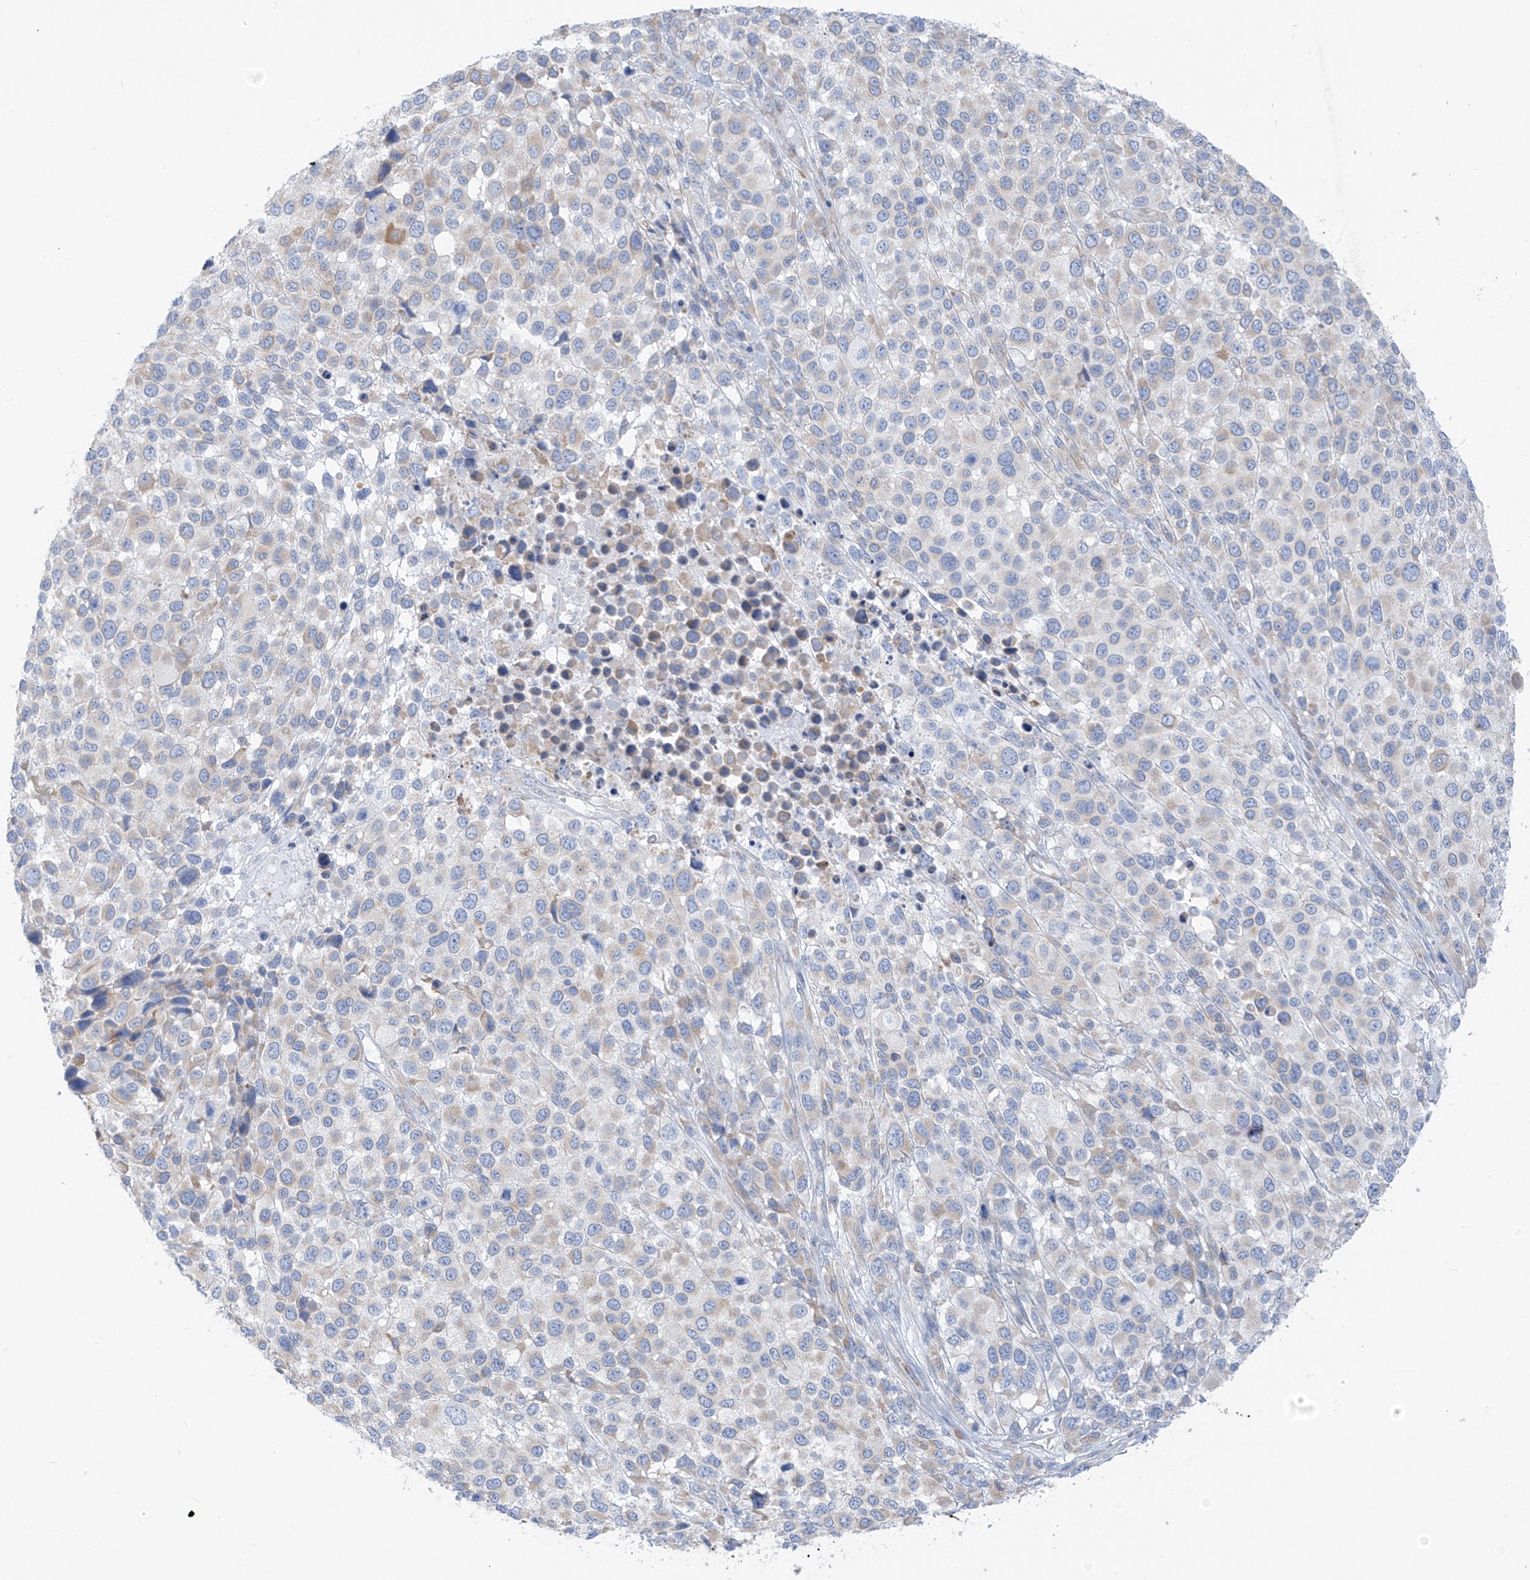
{"staining": {"intensity": "weak", "quantity": "<25%", "location": "cytoplasmic/membranous"}, "tissue": "melanoma", "cell_type": "Tumor cells", "image_type": "cancer", "snomed": [{"axis": "morphology", "description": "Malignant melanoma, NOS"}, {"axis": "topography", "description": "Skin of trunk"}], "caption": "This is an immunohistochemistry image of melanoma. There is no expression in tumor cells.", "gene": "RCN2", "patient": {"sex": "male", "age": 71}}